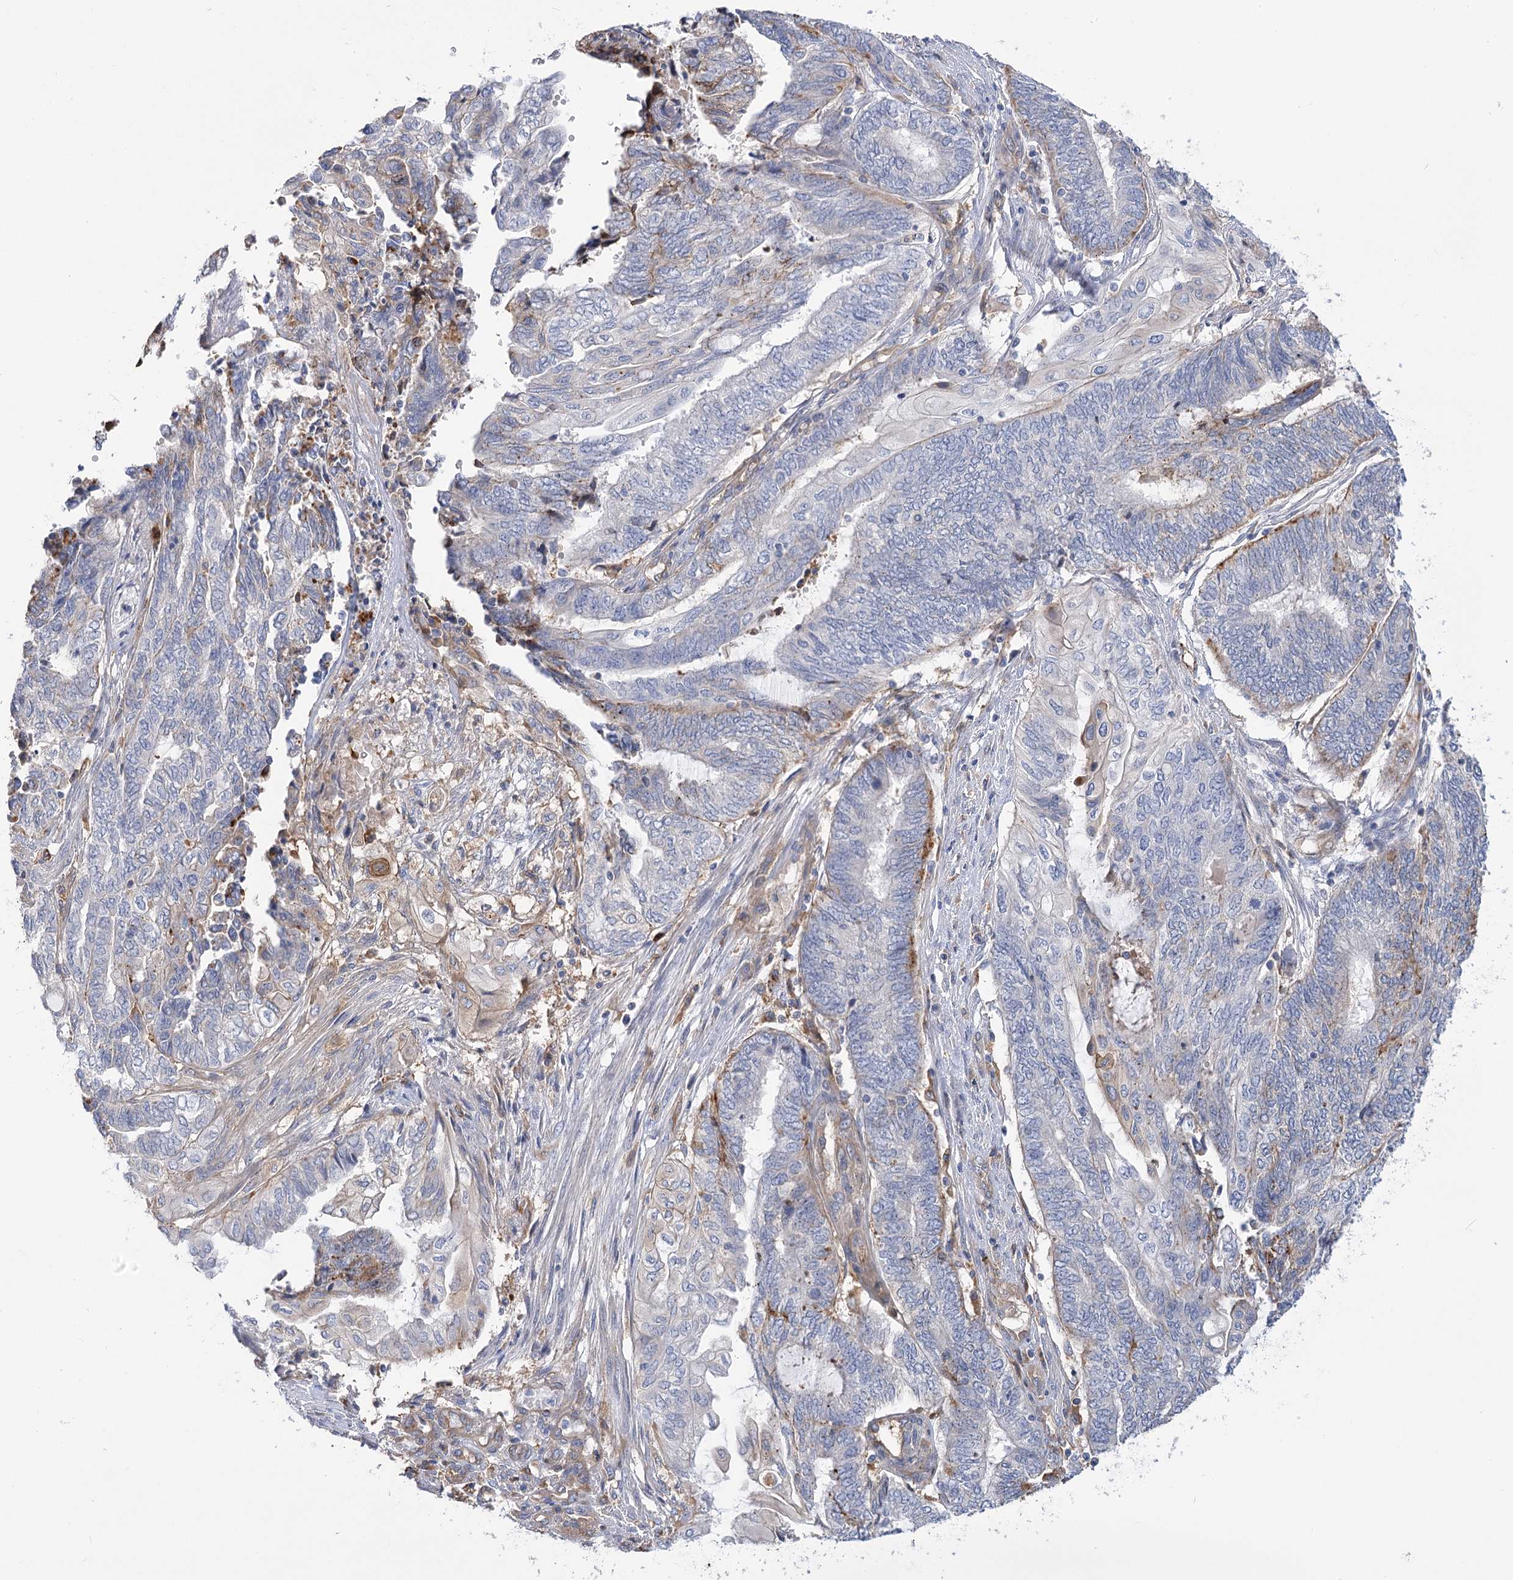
{"staining": {"intensity": "negative", "quantity": "none", "location": "none"}, "tissue": "endometrial cancer", "cell_type": "Tumor cells", "image_type": "cancer", "snomed": [{"axis": "morphology", "description": "Adenocarcinoma, NOS"}, {"axis": "topography", "description": "Uterus"}, {"axis": "topography", "description": "Endometrium"}], "caption": "IHC image of adenocarcinoma (endometrial) stained for a protein (brown), which demonstrates no staining in tumor cells.", "gene": "GUSB", "patient": {"sex": "female", "age": 70}}